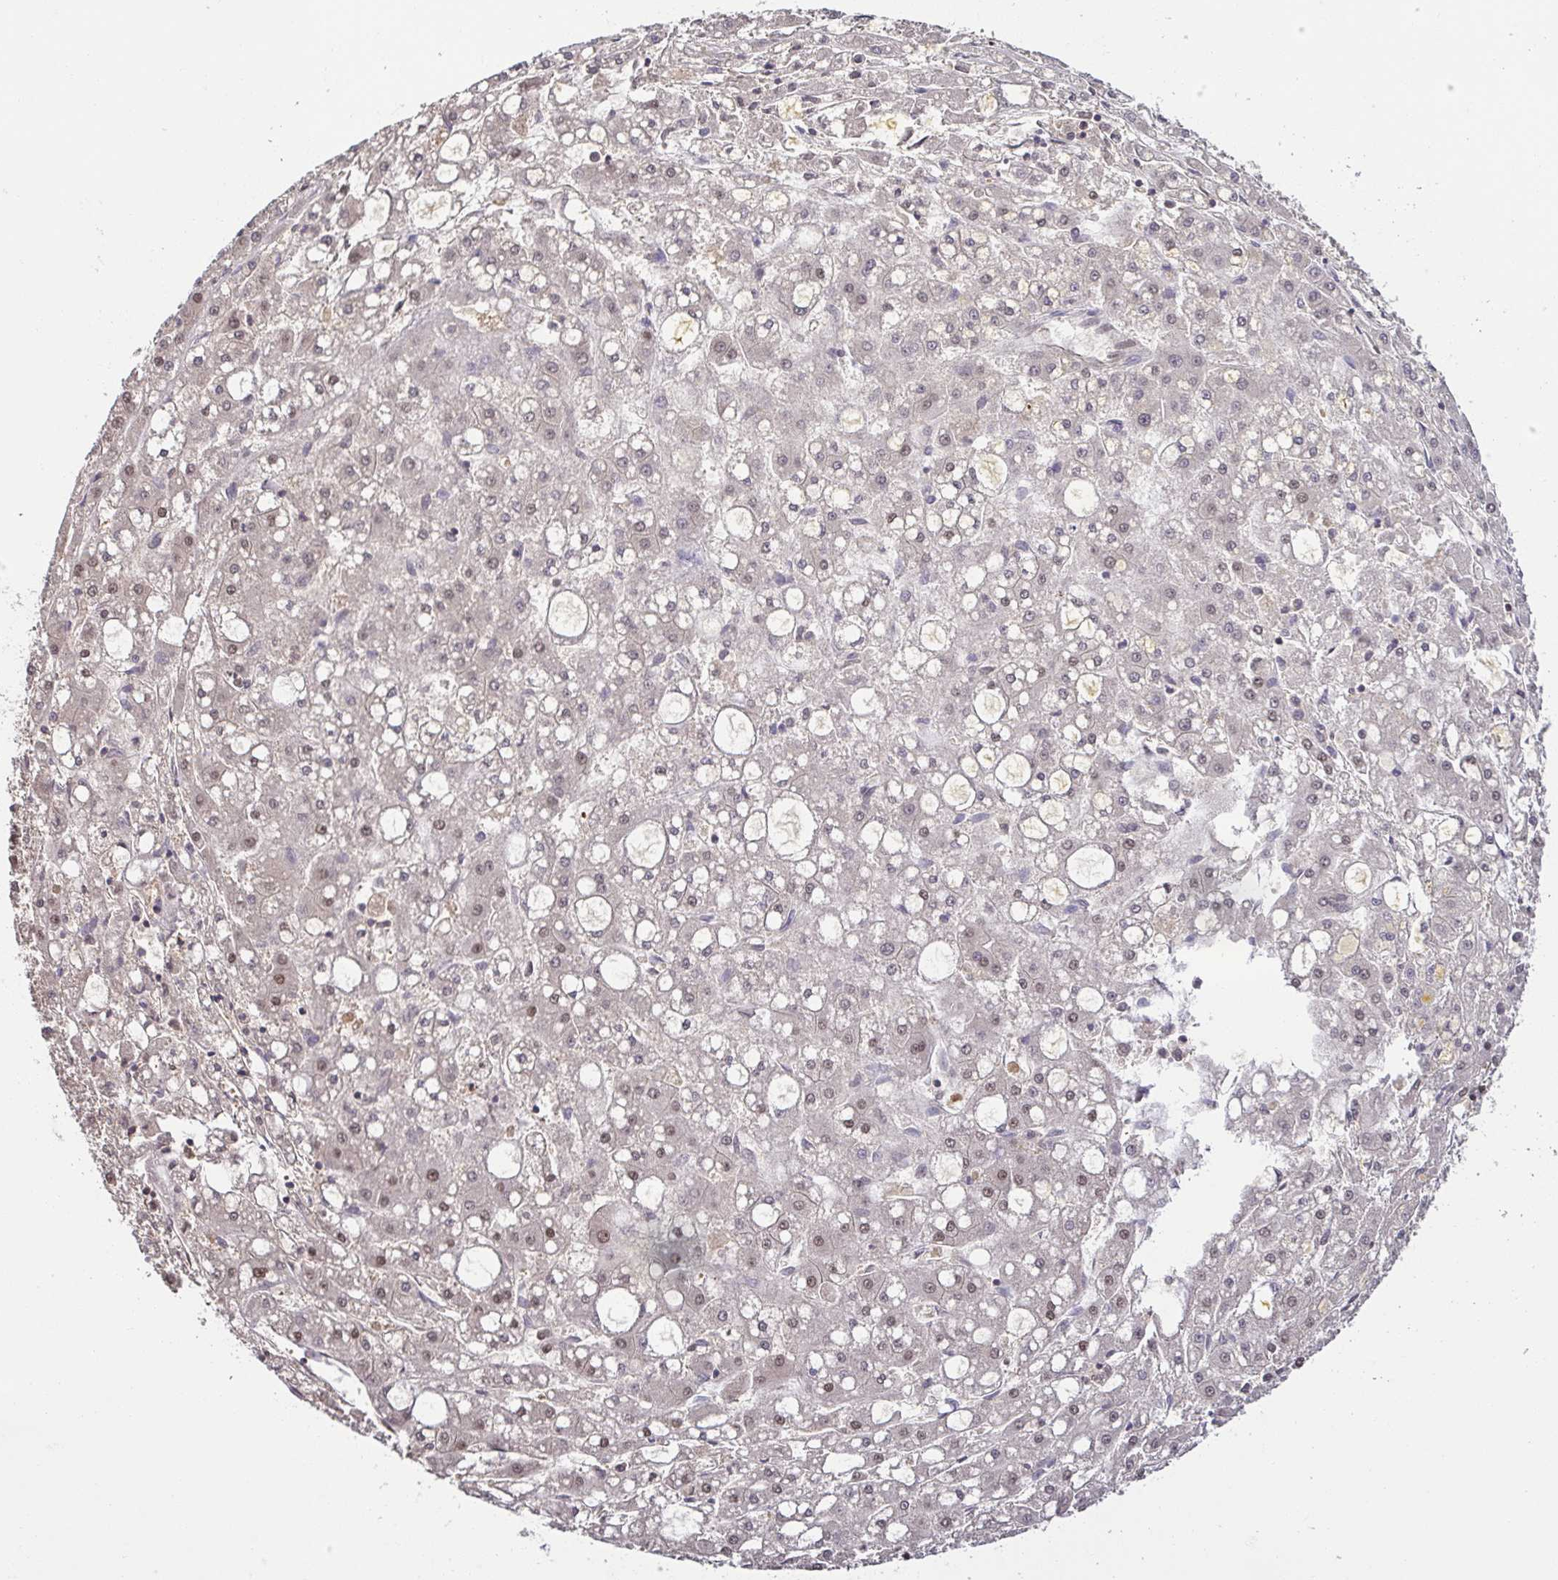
{"staining": {"intensity": "moderate", "quantity": "<25%", "location": "nuclear"}, "tissue": "liver cancer", "cell_type": "Tumor cells", "image_type": "cancer", "snomed": [{"axis": "morphology", "description": "Carcinoma, Hepatocellular, NOS"}, {"axis": "topography", "description": "Liver"}], "caption": "An immunohistochemistry histopathology image of neoplastic tissue is shown. Protein staining in brown highlights moderate nuclear positivity in hepatocellular carcinoma (liver) within tumor cells.", "gene": "PSMB9", "patient": {"sex": "male", "age": 67}}